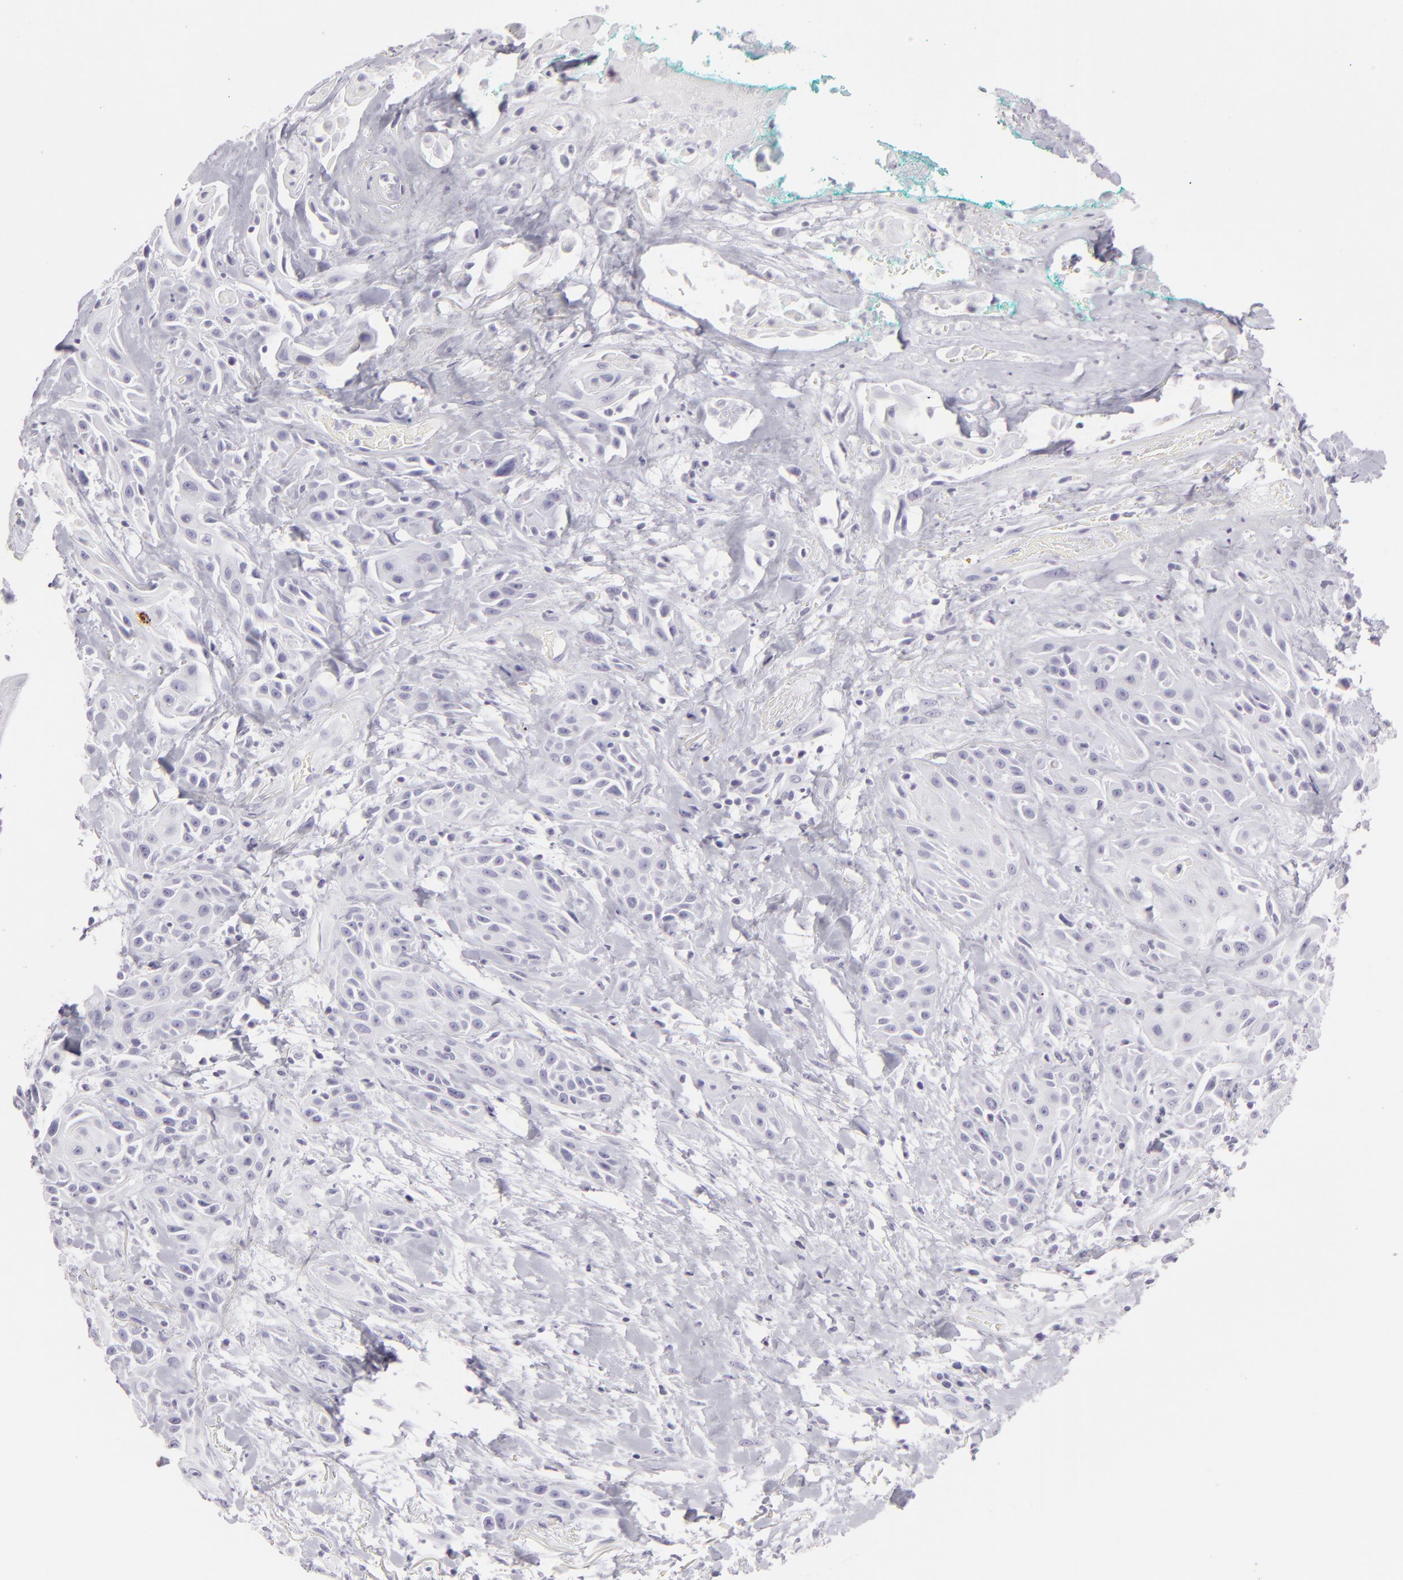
{"staining": {"intensity": "moderate", "quantity": "<25%", "location": "cytoplasmic/membranous"}, "tissue": "skin cancer", "cell_type": "Tumor cells", "image_type": "cancer", "snomed": [{"axis": "morphology", "description": "Squamous cell carcinoma, NOS"}, {"axis": "topography", "description": "Skin"}, {"axis": "topography", "description": "Anal"}], "caption": "This micrograph reveals immunohistochemistry staining of human squamous cell carcinoma (skin), with low moderate cytoplasmic/membranous positivity in approximately <25% of tumor cells.", "gene": "FLG", "patient": {"sex": "male", "age": 64}}